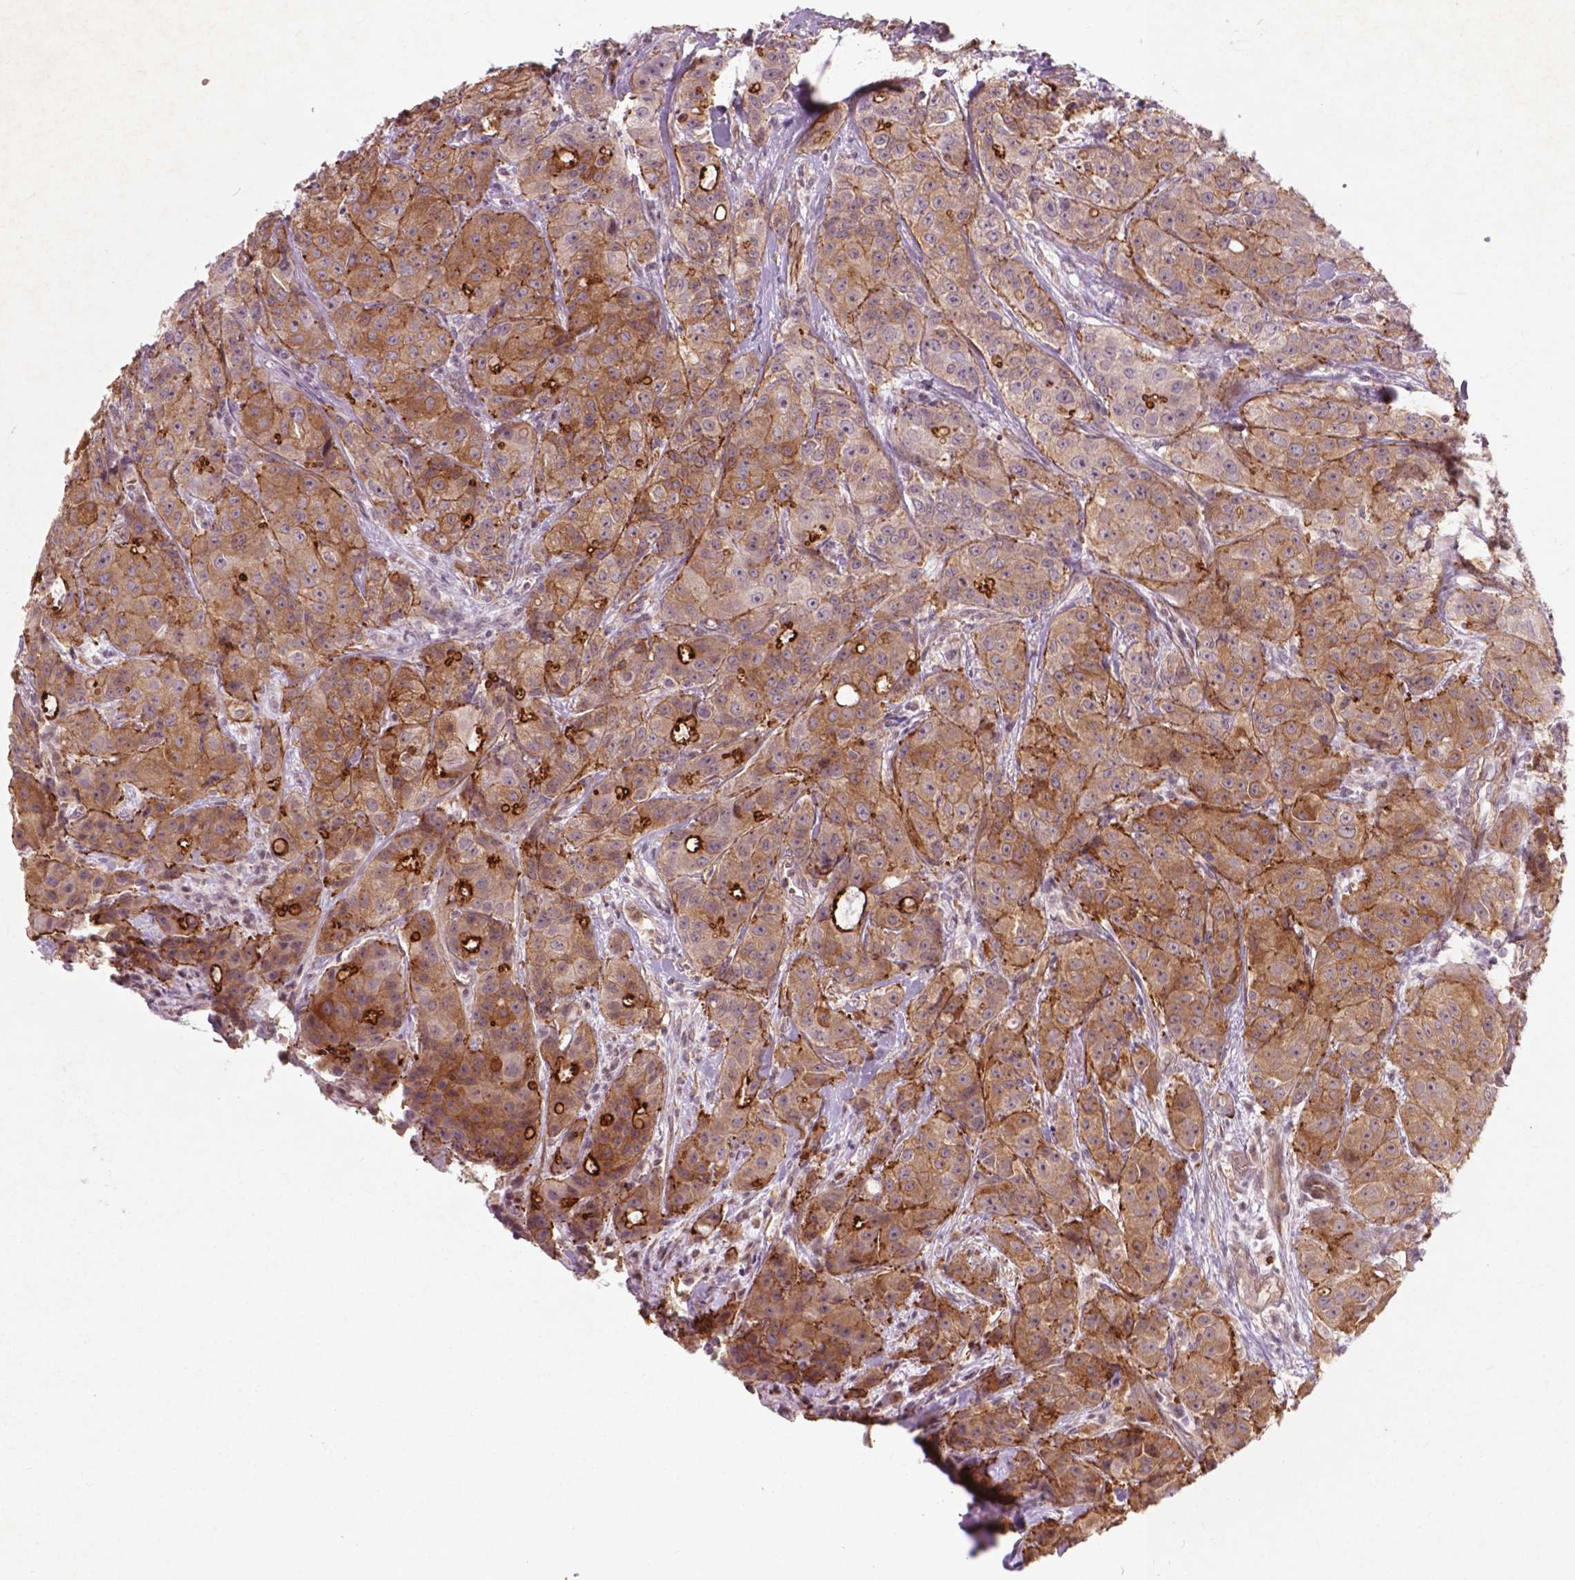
{"staining": {"intensity": "moderate", "quantity": ">75%", "location": "cytoplasmic/membranous"}, "tissue": "breast cancer", "cell_type": "Tumor cells", "image_type": "cancer", "snomed": [{"axis": "morphology", "description": "Duct carcinoma"}, {"axis": "topography", "description": "Breast"}], "caption": "A brown stain highlights moderate cytoplasmic/membranous expression of a protein in human breast cancer (infiltrating ductal carcinoma) tumor cells.", "gene": "RFPL4B", "patient": {"sex": "female", "age": 43}}